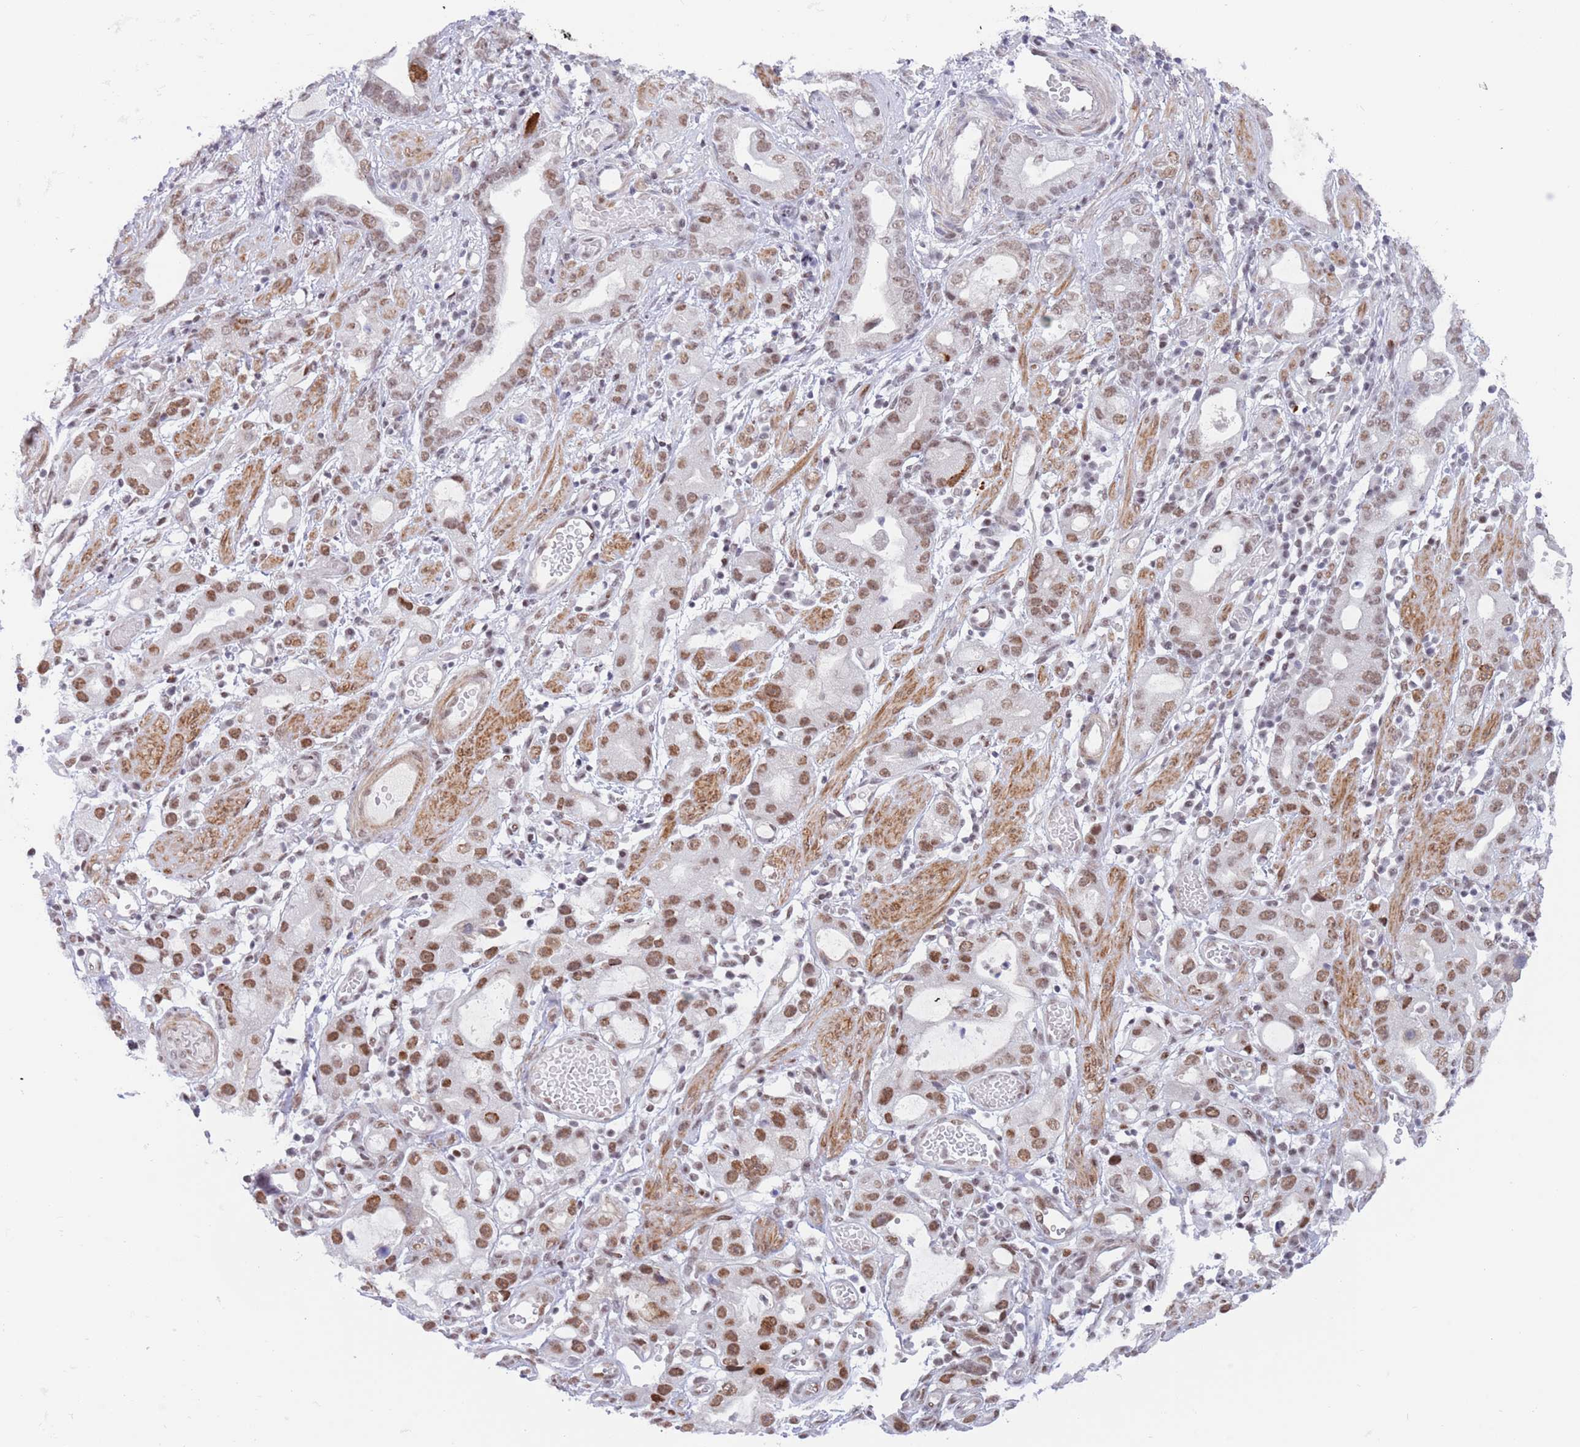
{"staining": {"intensity": "moderate", "quantity": ">75%", "location": "nuclear"}, "tissue": "stomach cancer", "cell_type": "Tumor cells", "image_type": "cancer", "snomed": [{"axis": "morphology", "description": "Adenocarcinoma, NOS"}, {"axis": "topography", "description": "Stomach"}], "caption": "Brown immunohistochemical staining in human stomach adenocarcinoma demonstrates moderate nuclear staining in approximately >75% of tumor cells.", "gene": "ZNF382", "patient": {"sex": "male", "age": 55}}